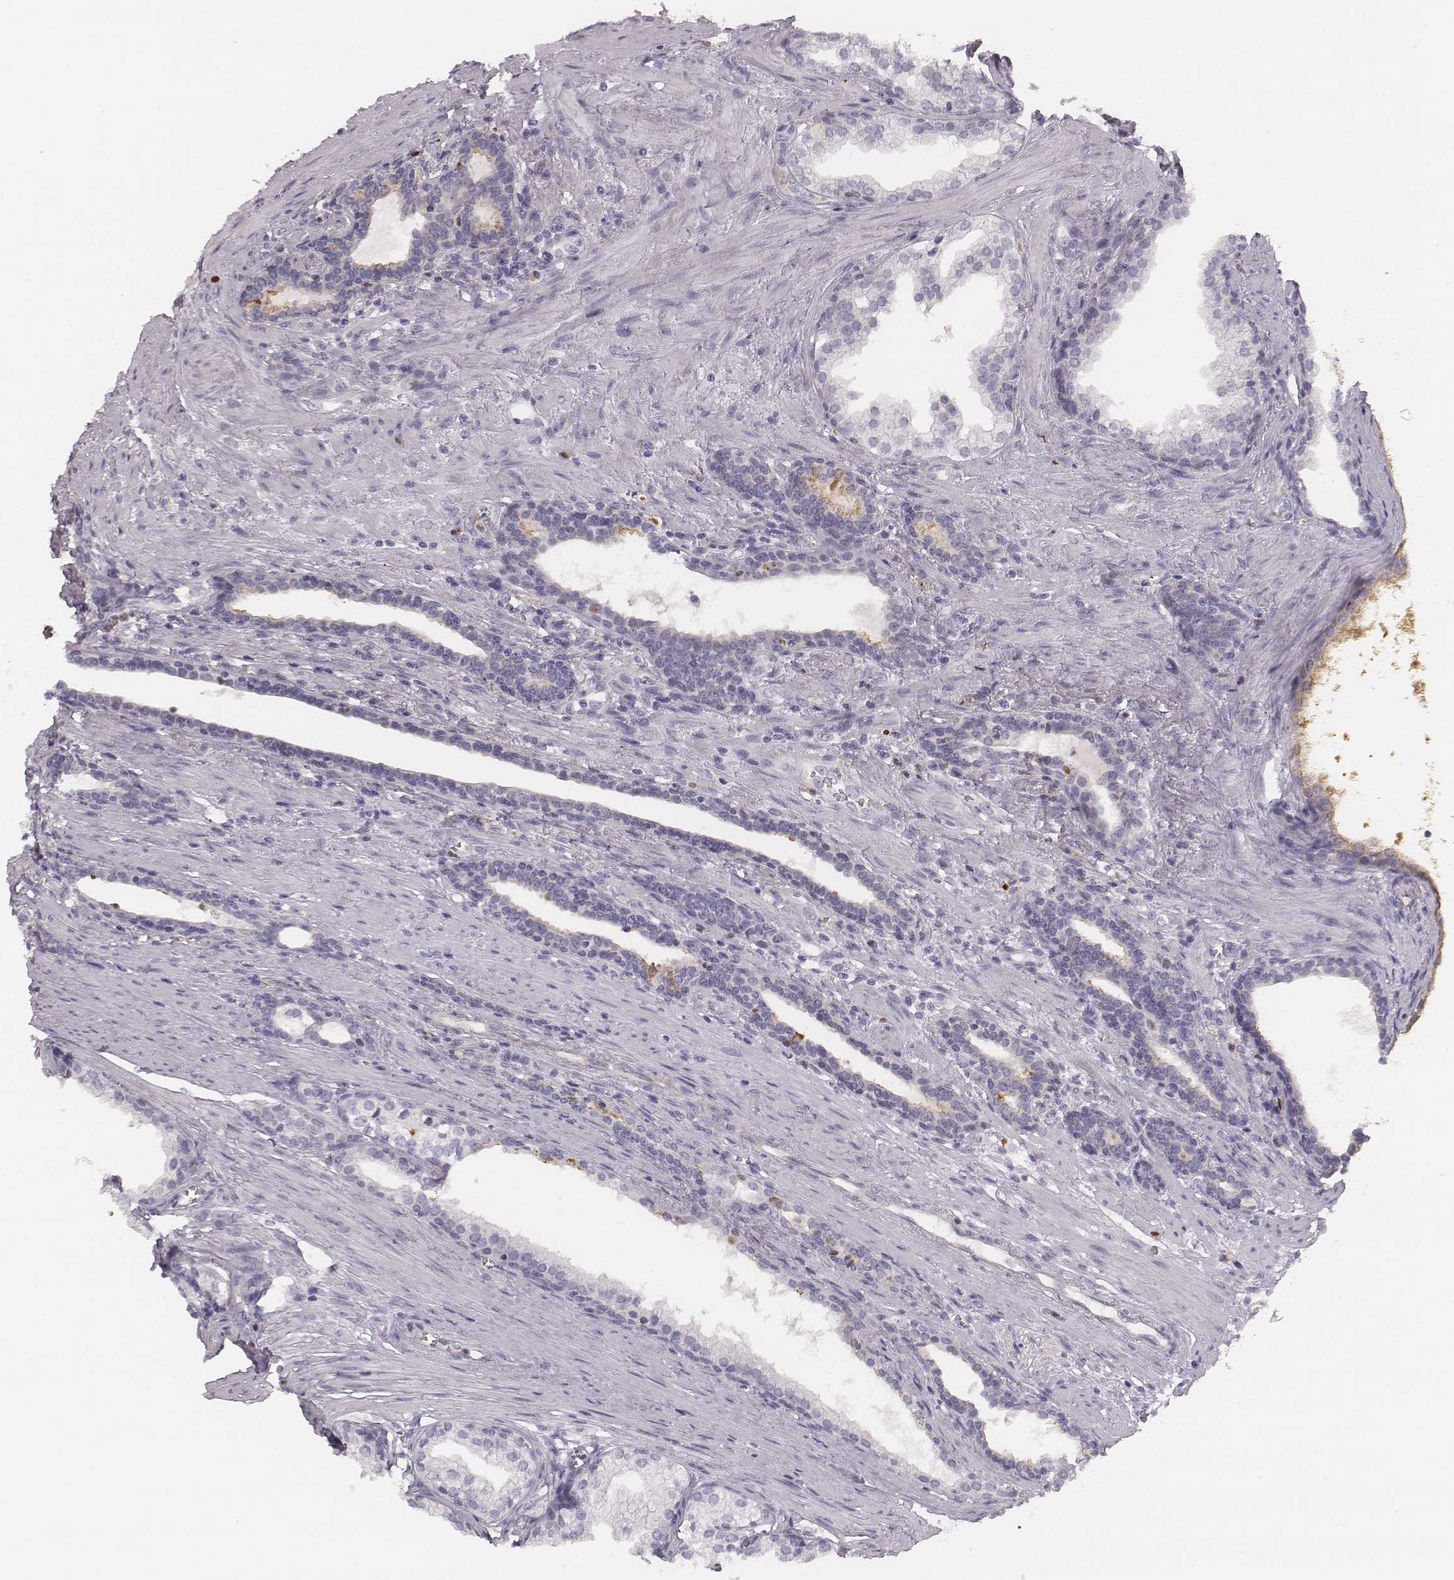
{"staining": {"intensity": "negative", "quantity": "none", "location": "none"}, "tissue": "prostate cancer", "cell_type": "Tumor cells", "image_type": "cancer", "snomed": [{"axis": "morphology", "description": "Adenocarcinoma, NOS"}, {"axis": "topography", "description": "Prostate"}], "caption": "A high-resolution image shows immunohistochemistry (IHC) staining of prostate cancer, which reveals no significant staining in tumor cells.", "gene": "KCNJ12", "patient": {"sex": "male", "age": 66}}